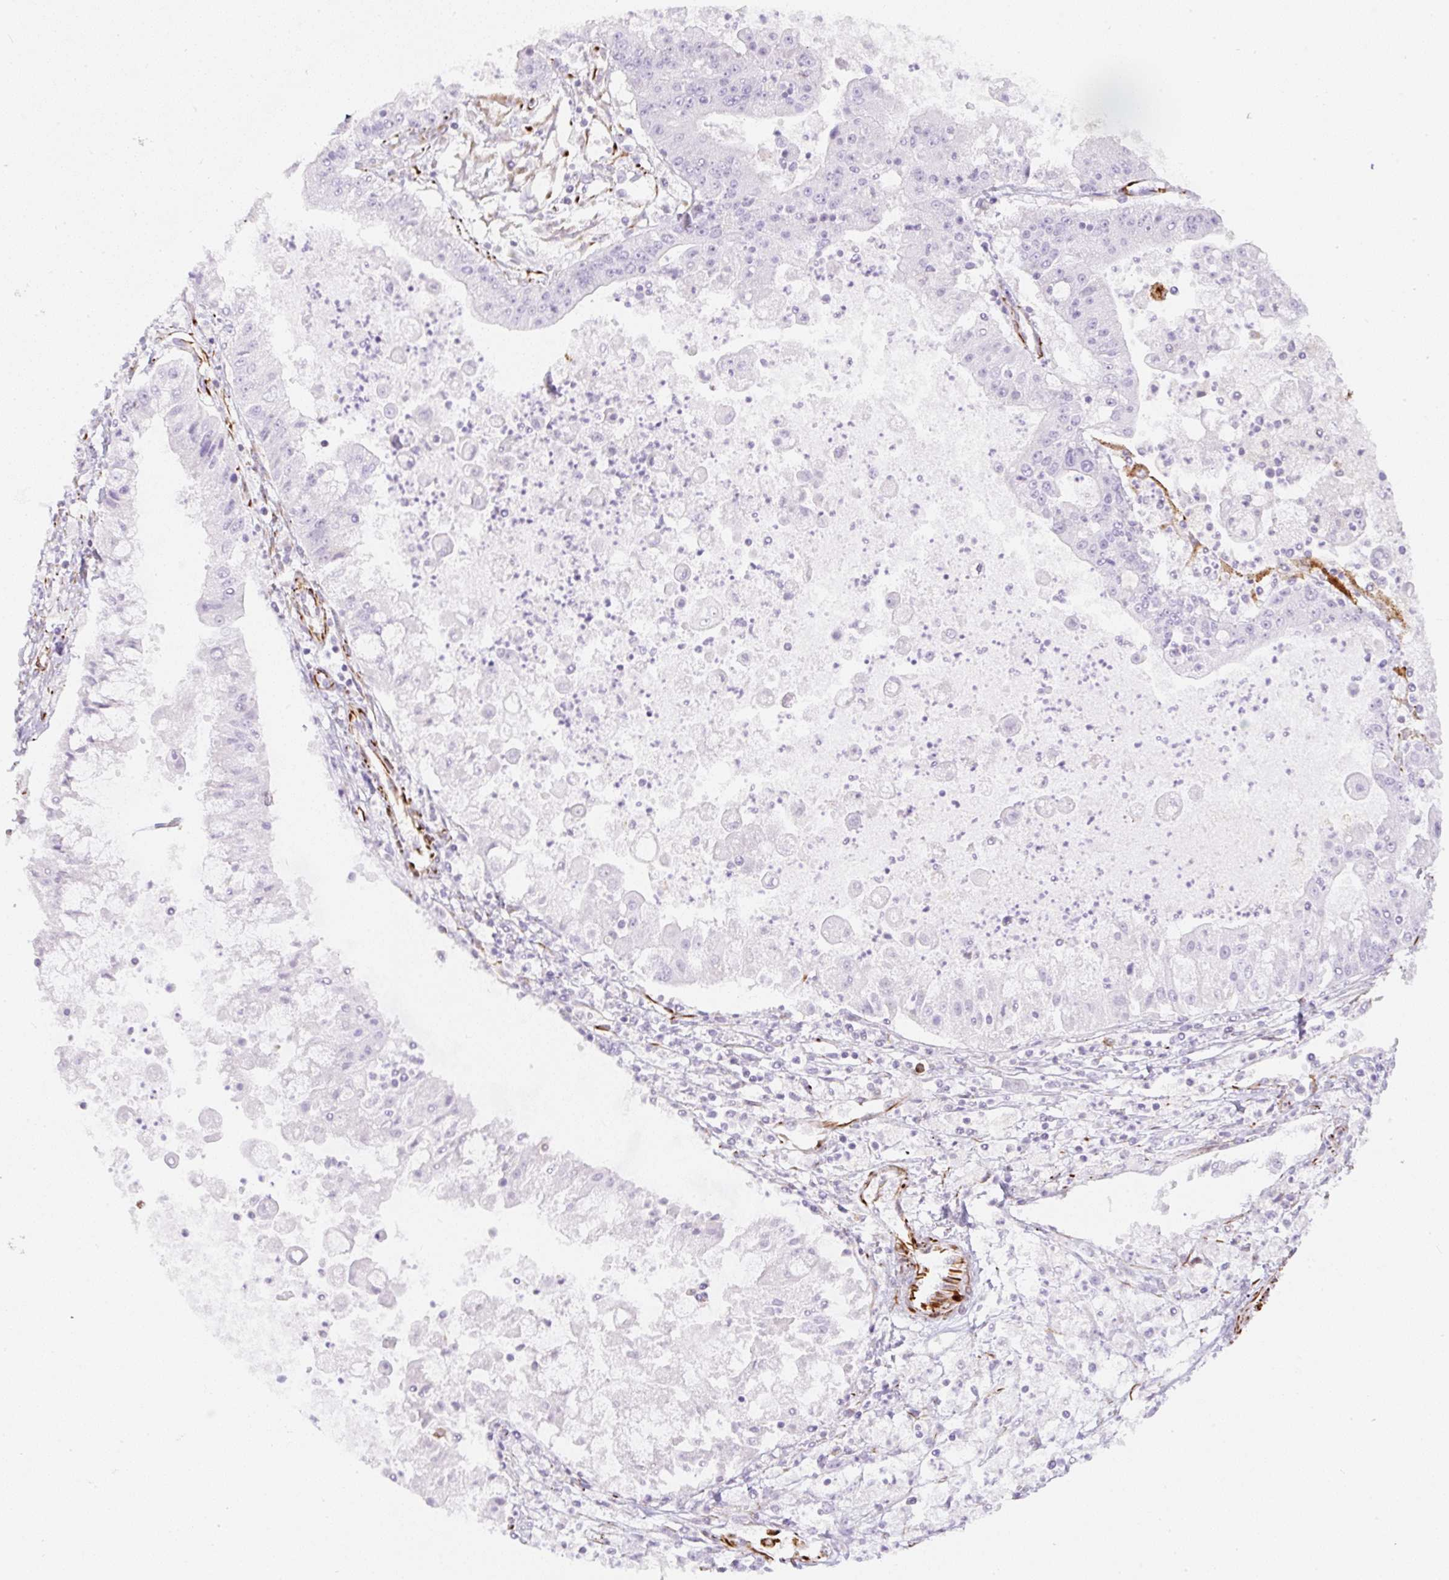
{"staining": {"intensity": "negative", "quantity": "none", "location": "none"}, "tissue": "ovarian cancer", "cell_type": "Tumor cells", "image_type": "cancer", "snomed": [{"axis": "morphology", "description": "Cystadenocarcinoma, mucinous, NOS"}, {"axis": "topography", "description": "Ovary"}], "caption": "DAB immunohistochemical staining of human ovarian cancer demonstrates no significant expression in tumor cells.", "gene": "ZNF689", "patient": {"sex": "female", "age": 70}}